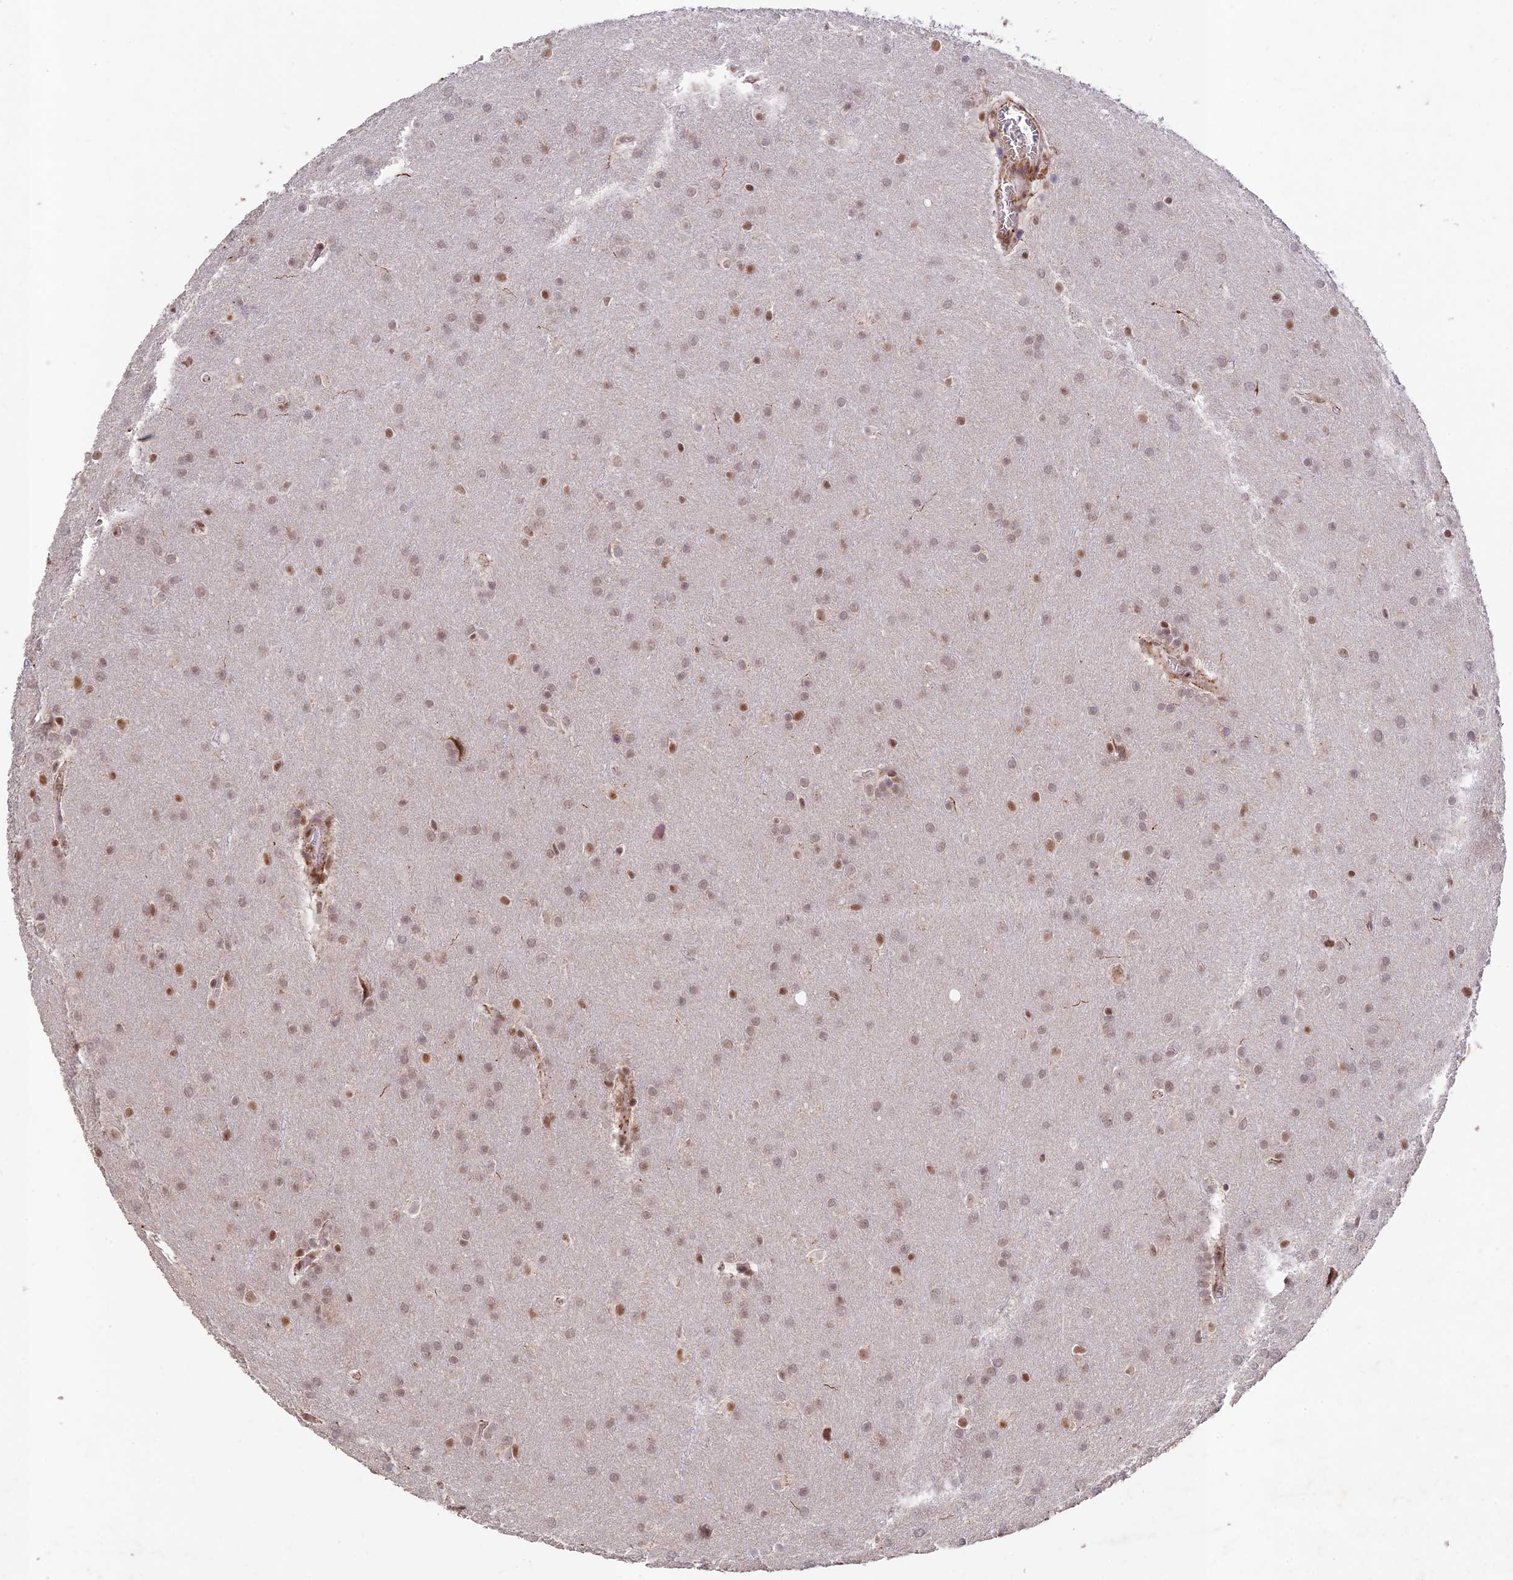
{"staining": {"intensity": "moderate", "quantity": "<25%", "location": "nuclear"}, "tissue": "glioma", "cell_type": "Tumor cells", "image_type": "cancer", "snomed": [{"axis": "morphology", "description": "Glioma, malignant, Low grade"}, {"axis": "topography", "description": "Brain"}], "caption": "Moderate nuclear expression for a protein is present in approximately <25% of tumor cells of glioma using IHC.", "gene": "RAVER1", "patient": {"sex": "female", "age": 32}}